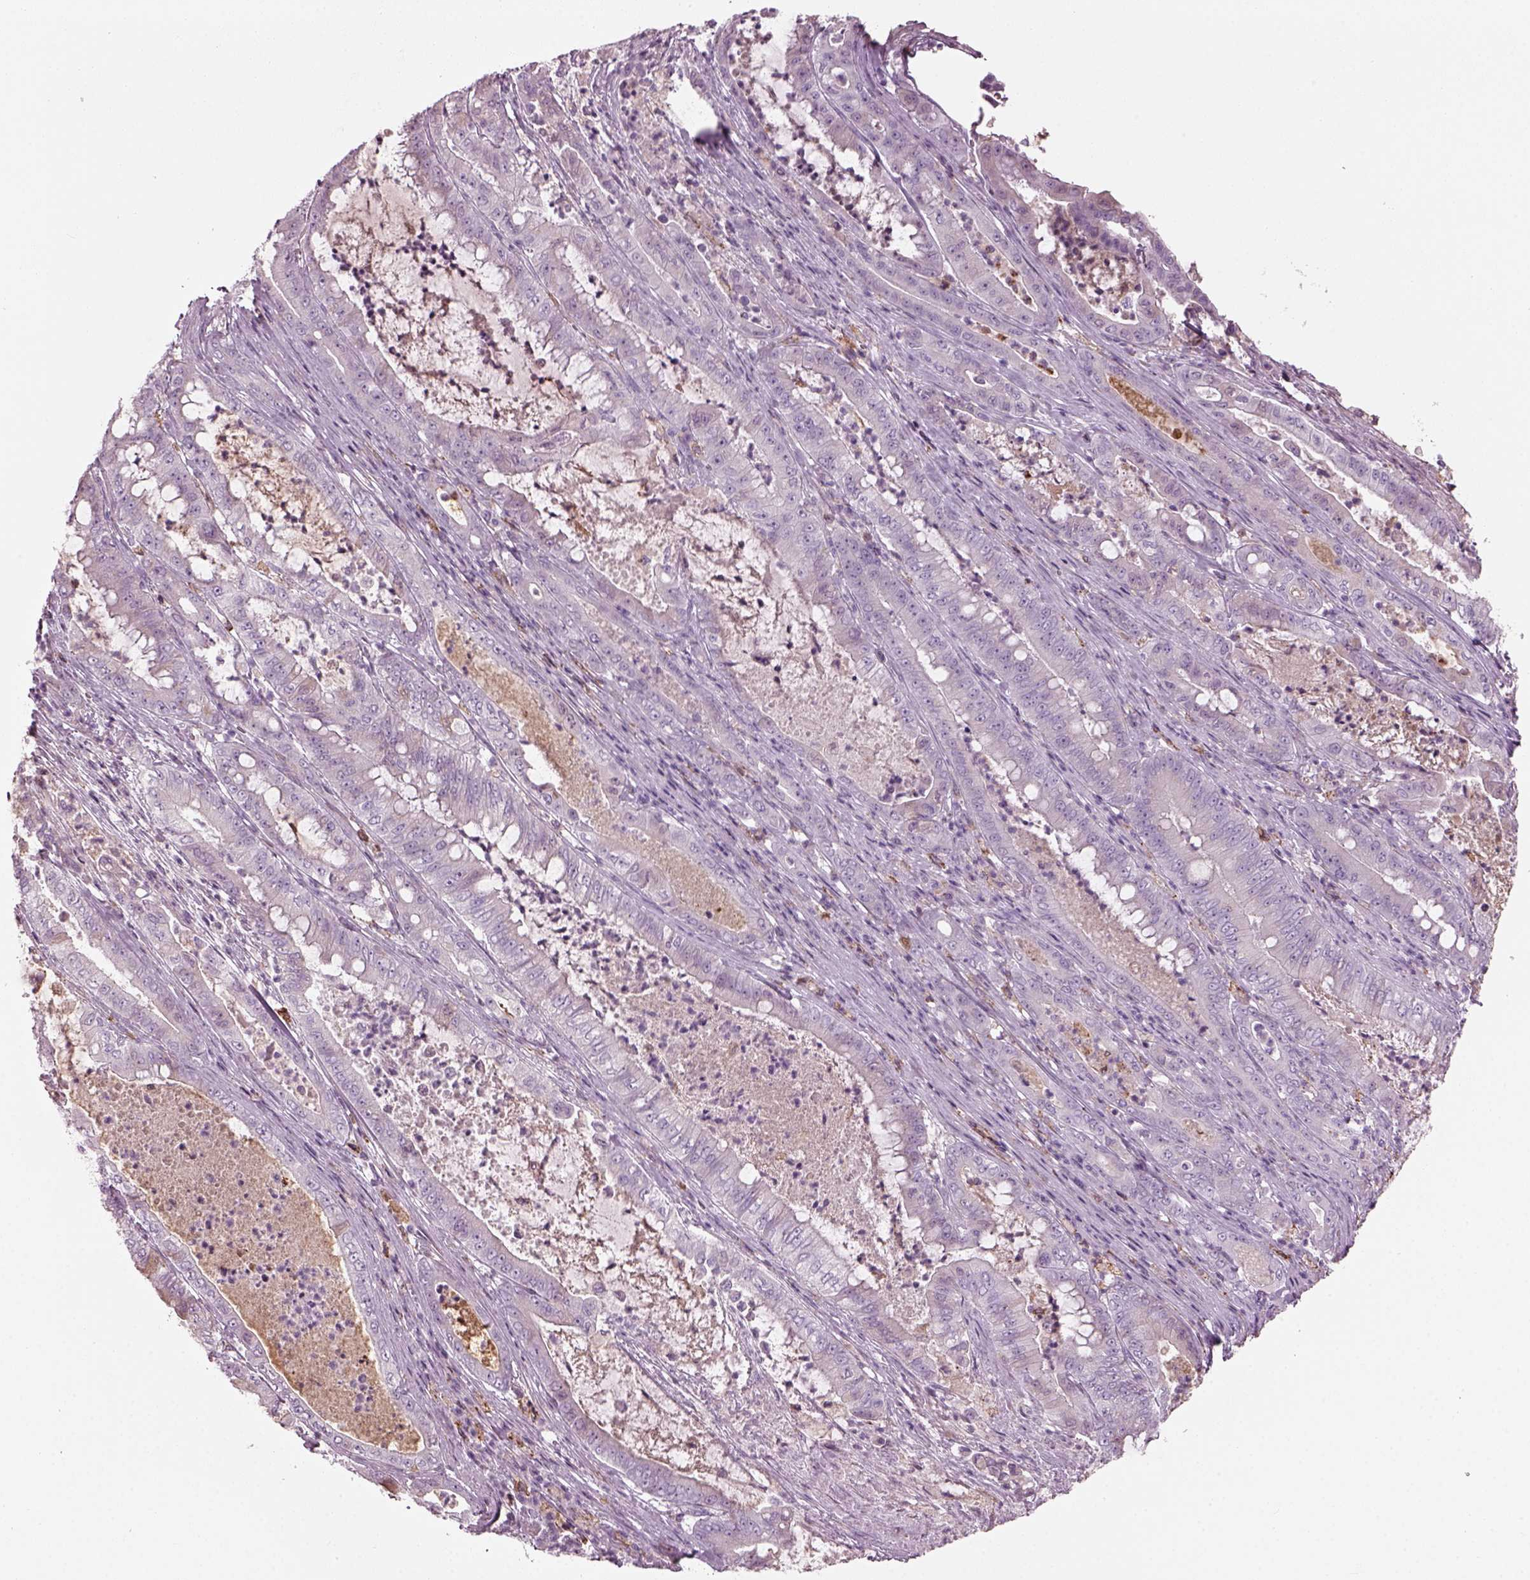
{"staining": {"intensity": "negative", "quantity": "none", "location": "none"}, "tissue": "pancreatic cancer", "cell_type": "Tumor cells", "image_type": "cancer", "snomed": [{"axis": "morphology", "description": "Adenocarcinoma, NOS"}, {"axis": "topography", "description": "Pancreas"}], "caption": "Immunohistochemistry (IHC) histopathology image of neoplastic tissue: human pancreatic adenocarcinoma stained with DAB displays no significant protein positivity in tumor cells. (DAB IHC with hematoxylin counter stain).", "gene": "TMEM231", "patient": {"sex": "male", "age": 71}}